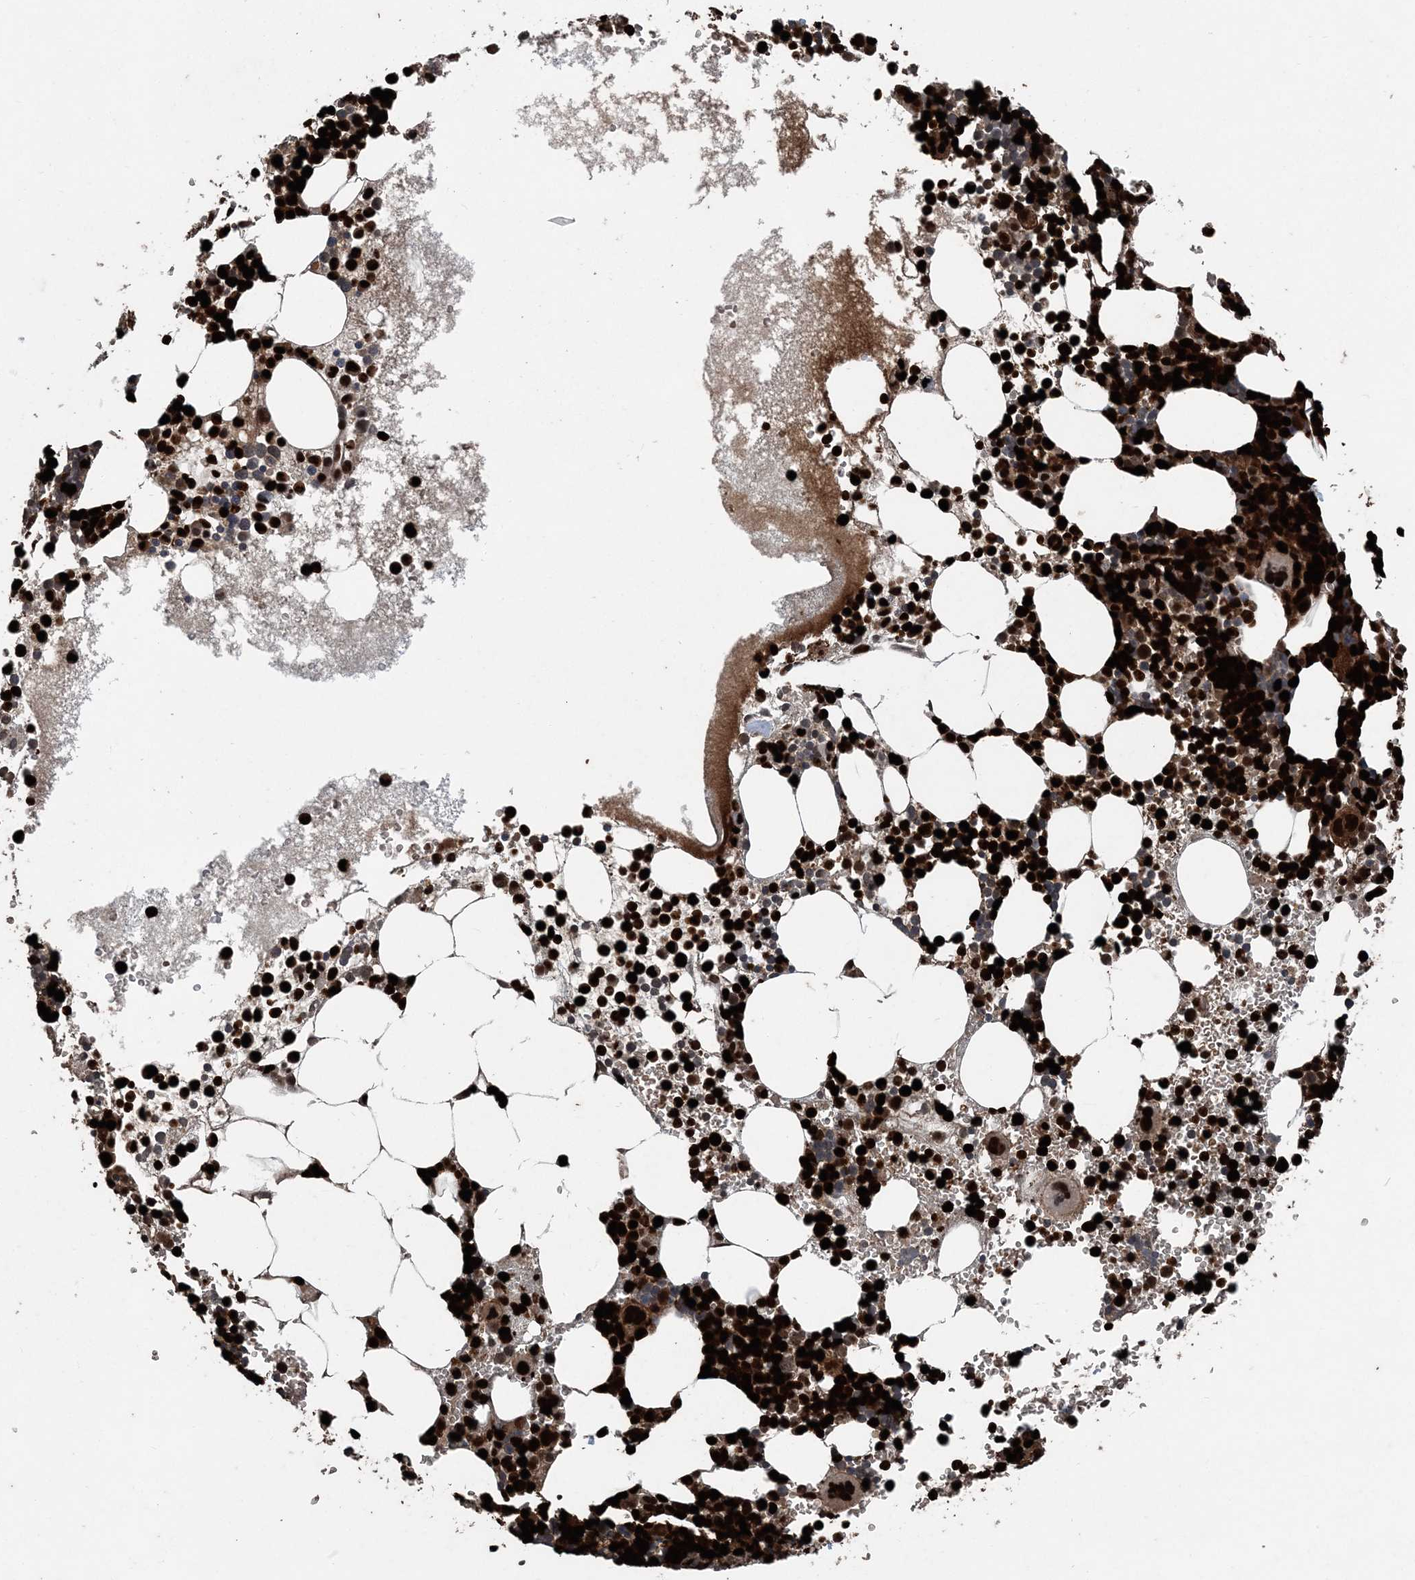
{"staining": {"intensity": "strong", "quantity": ">75%", "location": "cytoplasmic/membranous,nuclear"}, "tissue": "bone marrow", "cell_type": "Hematopoietic cells", "image_type": "normal", "snomed": [{"axis": "morphology", "description": "Normal tissue, NOS"}, {"axis": "topography", "description": "Bone marrow"}], "caption": "Immunohistochemistry (IHC) micrograph of benign bone marrow stained for a protein (brown), which exhibits high levels of strong cytoplasmic/membranous,nuclear expression in approximately >75% of hematopoietic cells.", "gene": "CFL1", "patient": {"sex": "female", "age": 78}}